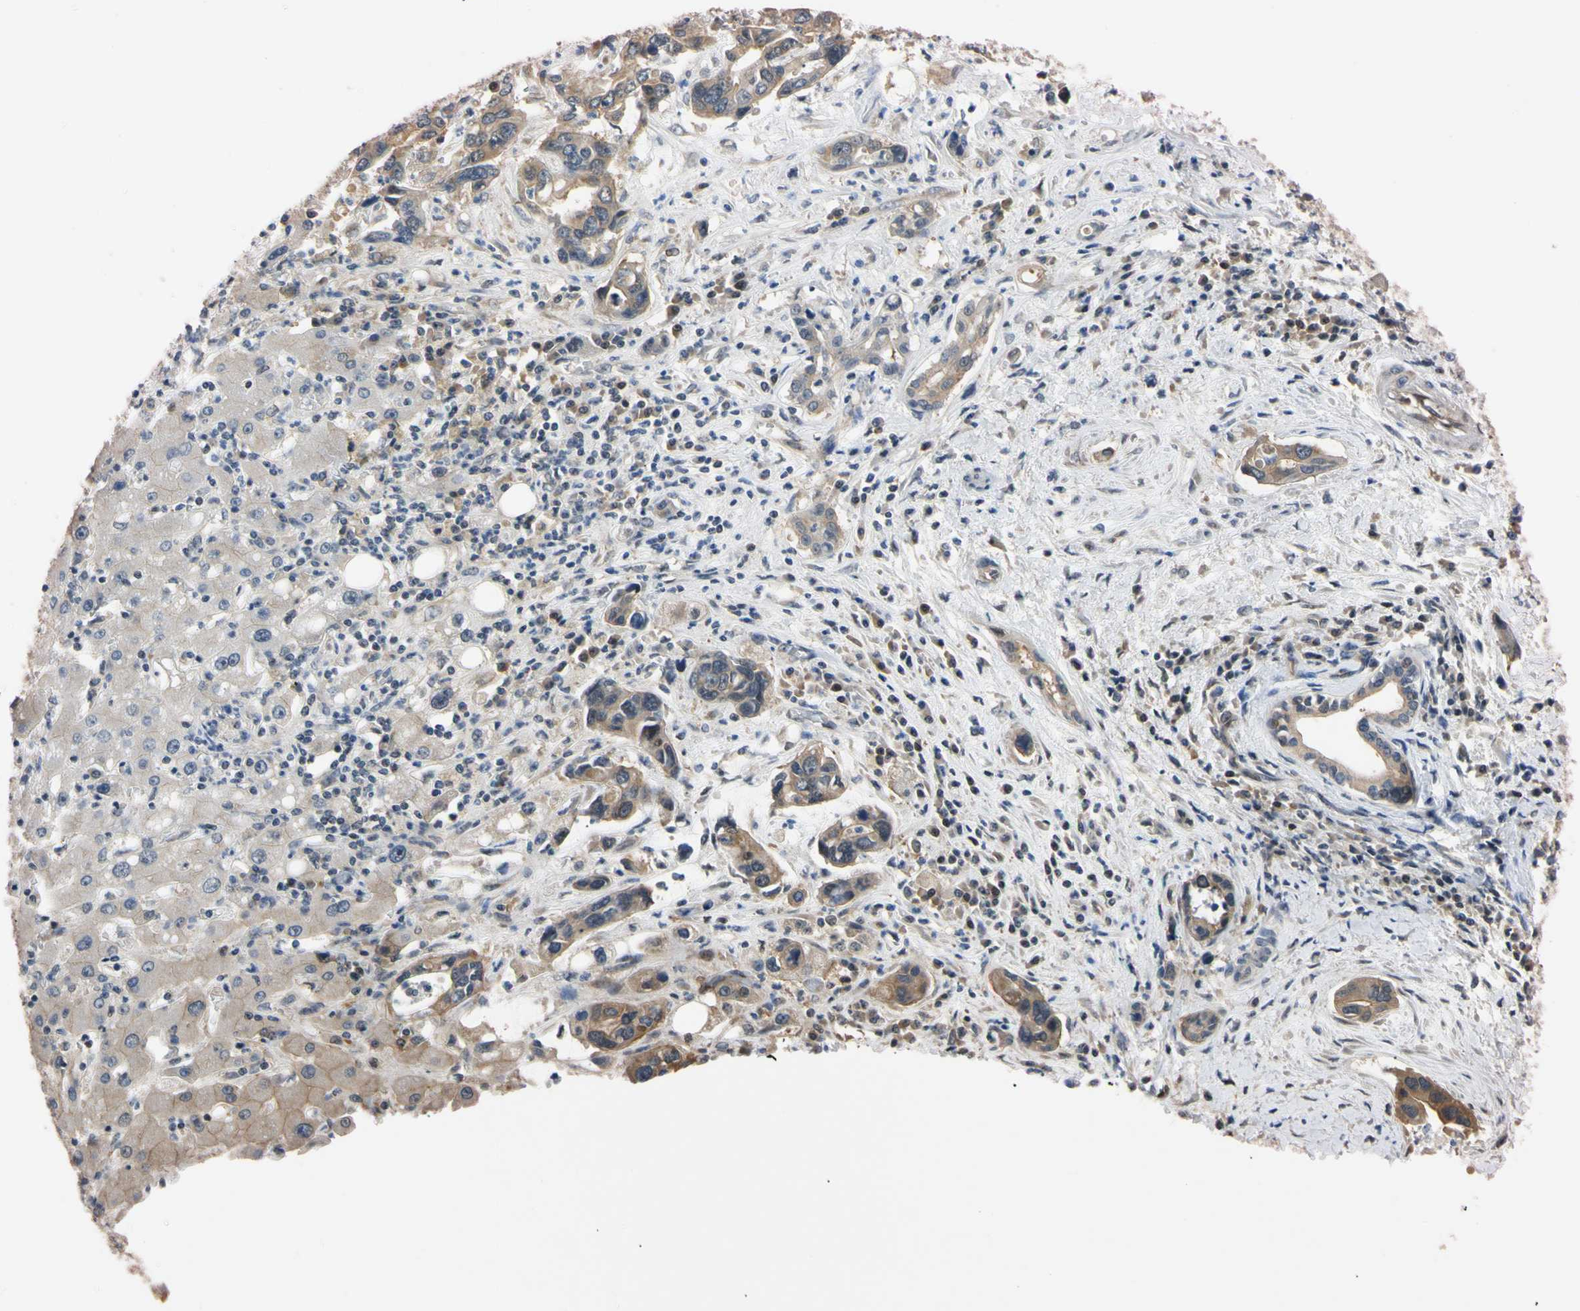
{"staining": {"intensity": "weak", "quantity": ">75%", "location": "cytoplasmic/membranous"}, "tissue": "liver cancer", "cell_type": "Tumor cells", "image_type": "cancer", "snomed": [{"axis": "morphology", "description": "Cholangiocarcinoma"}, {"axis": "topography", "description": "Liver"}], "caption": "A photomicrograph showing weak cytoplasmic/membranous positivity in approximately >75% of tumor cells in liver cancer (cholangiocarcinoma), as visualized by brown immunohistochemical staining.", "gene": "RARS1", "patient": {"sex": "female", "age": 65}}